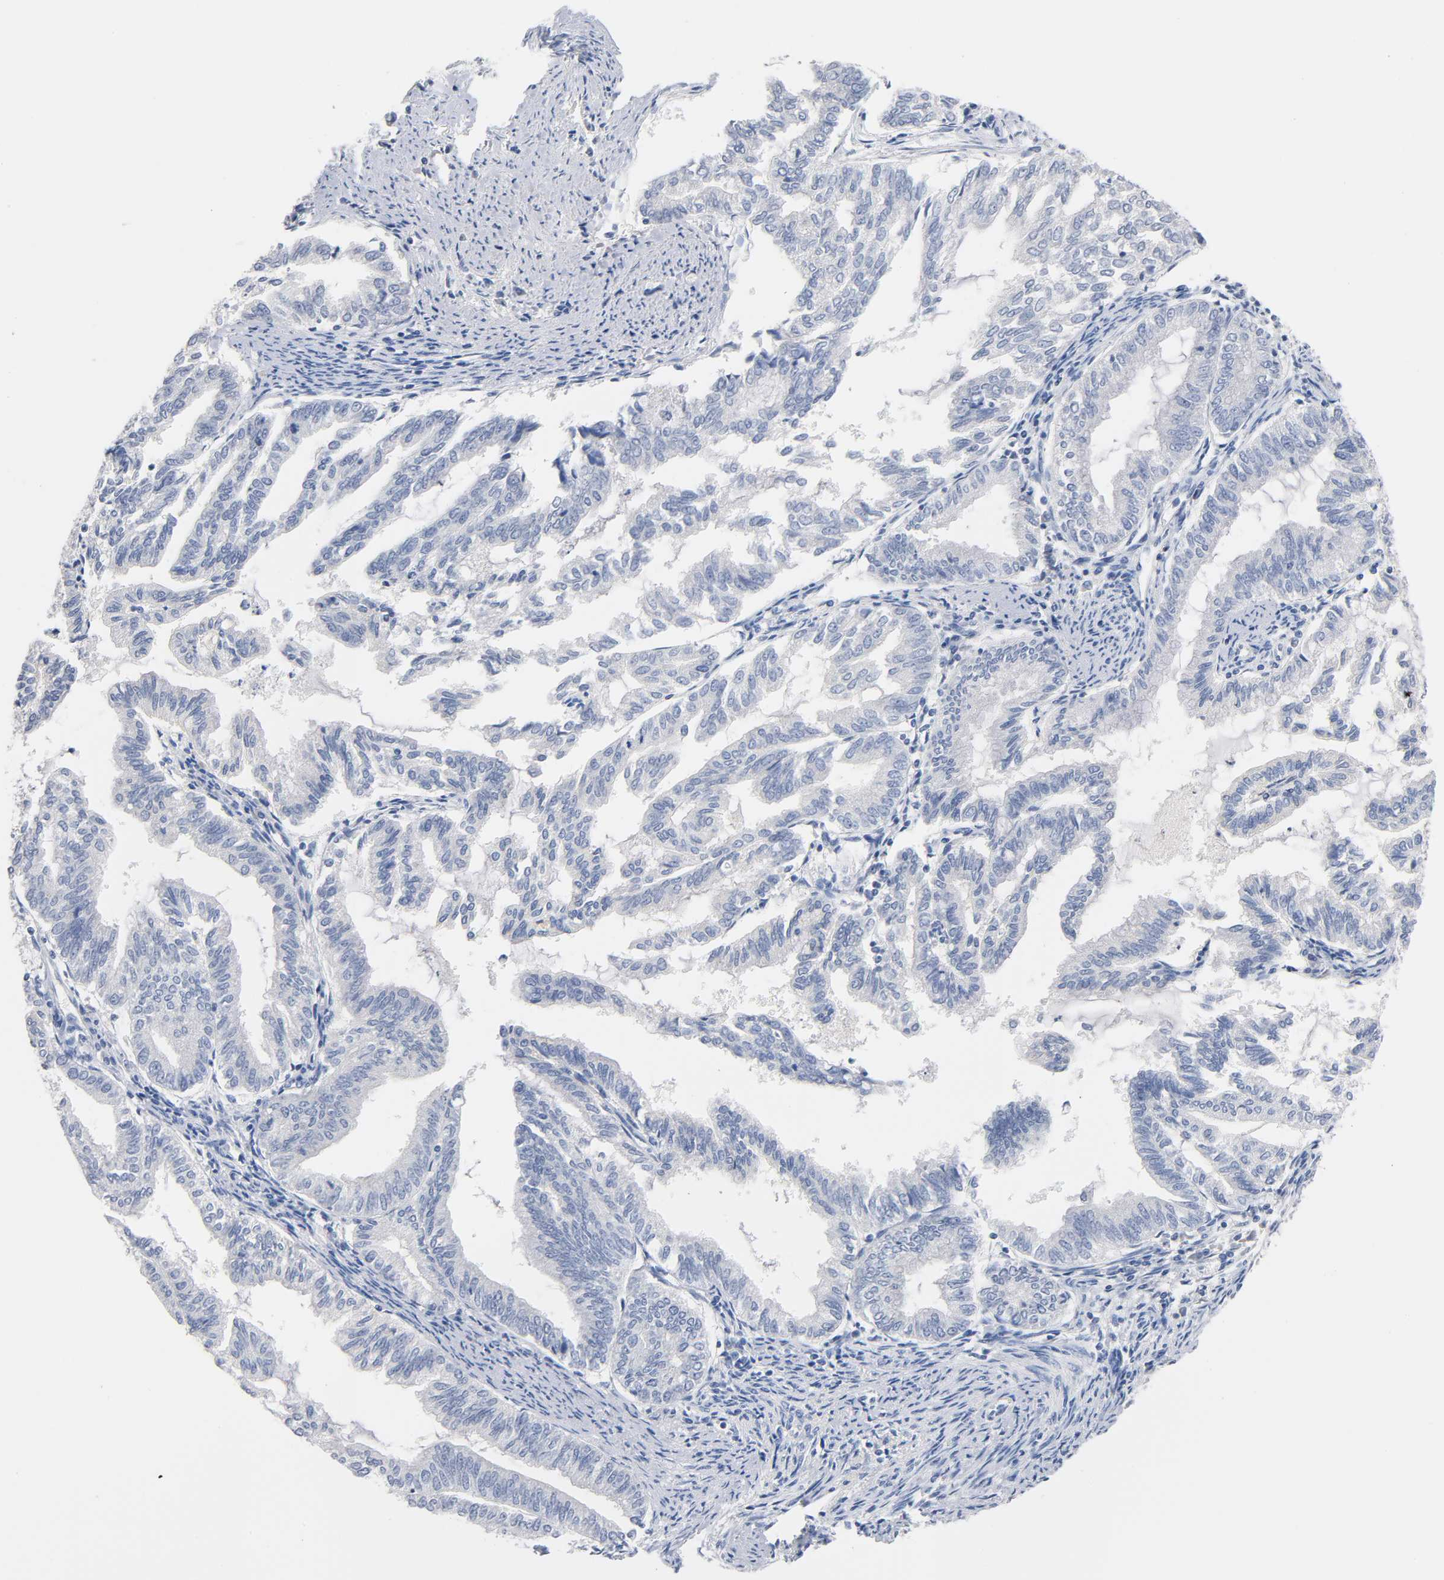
{"staining": {"intensity": "negative", "quantity": "none", "location": "none"}, "tissue": "endometrial cancer", "cell_type": "Tumor cells", "image_type": "cancer", "snomed": [{"axis": "morphology", "description": "Adenocarcinoma, NOS"}, {"axis": "topography", "description": "Endometrium"}], "caption": "The immunohistochemistry photomicrograph has no significant staining in tumor cells of endometrial cancer tissue. (Brightfield microscopy of DAB immunohistochemistry at high magnification).", "gene": "MALT1", "patient": {"sex": "female", "age": 79}}